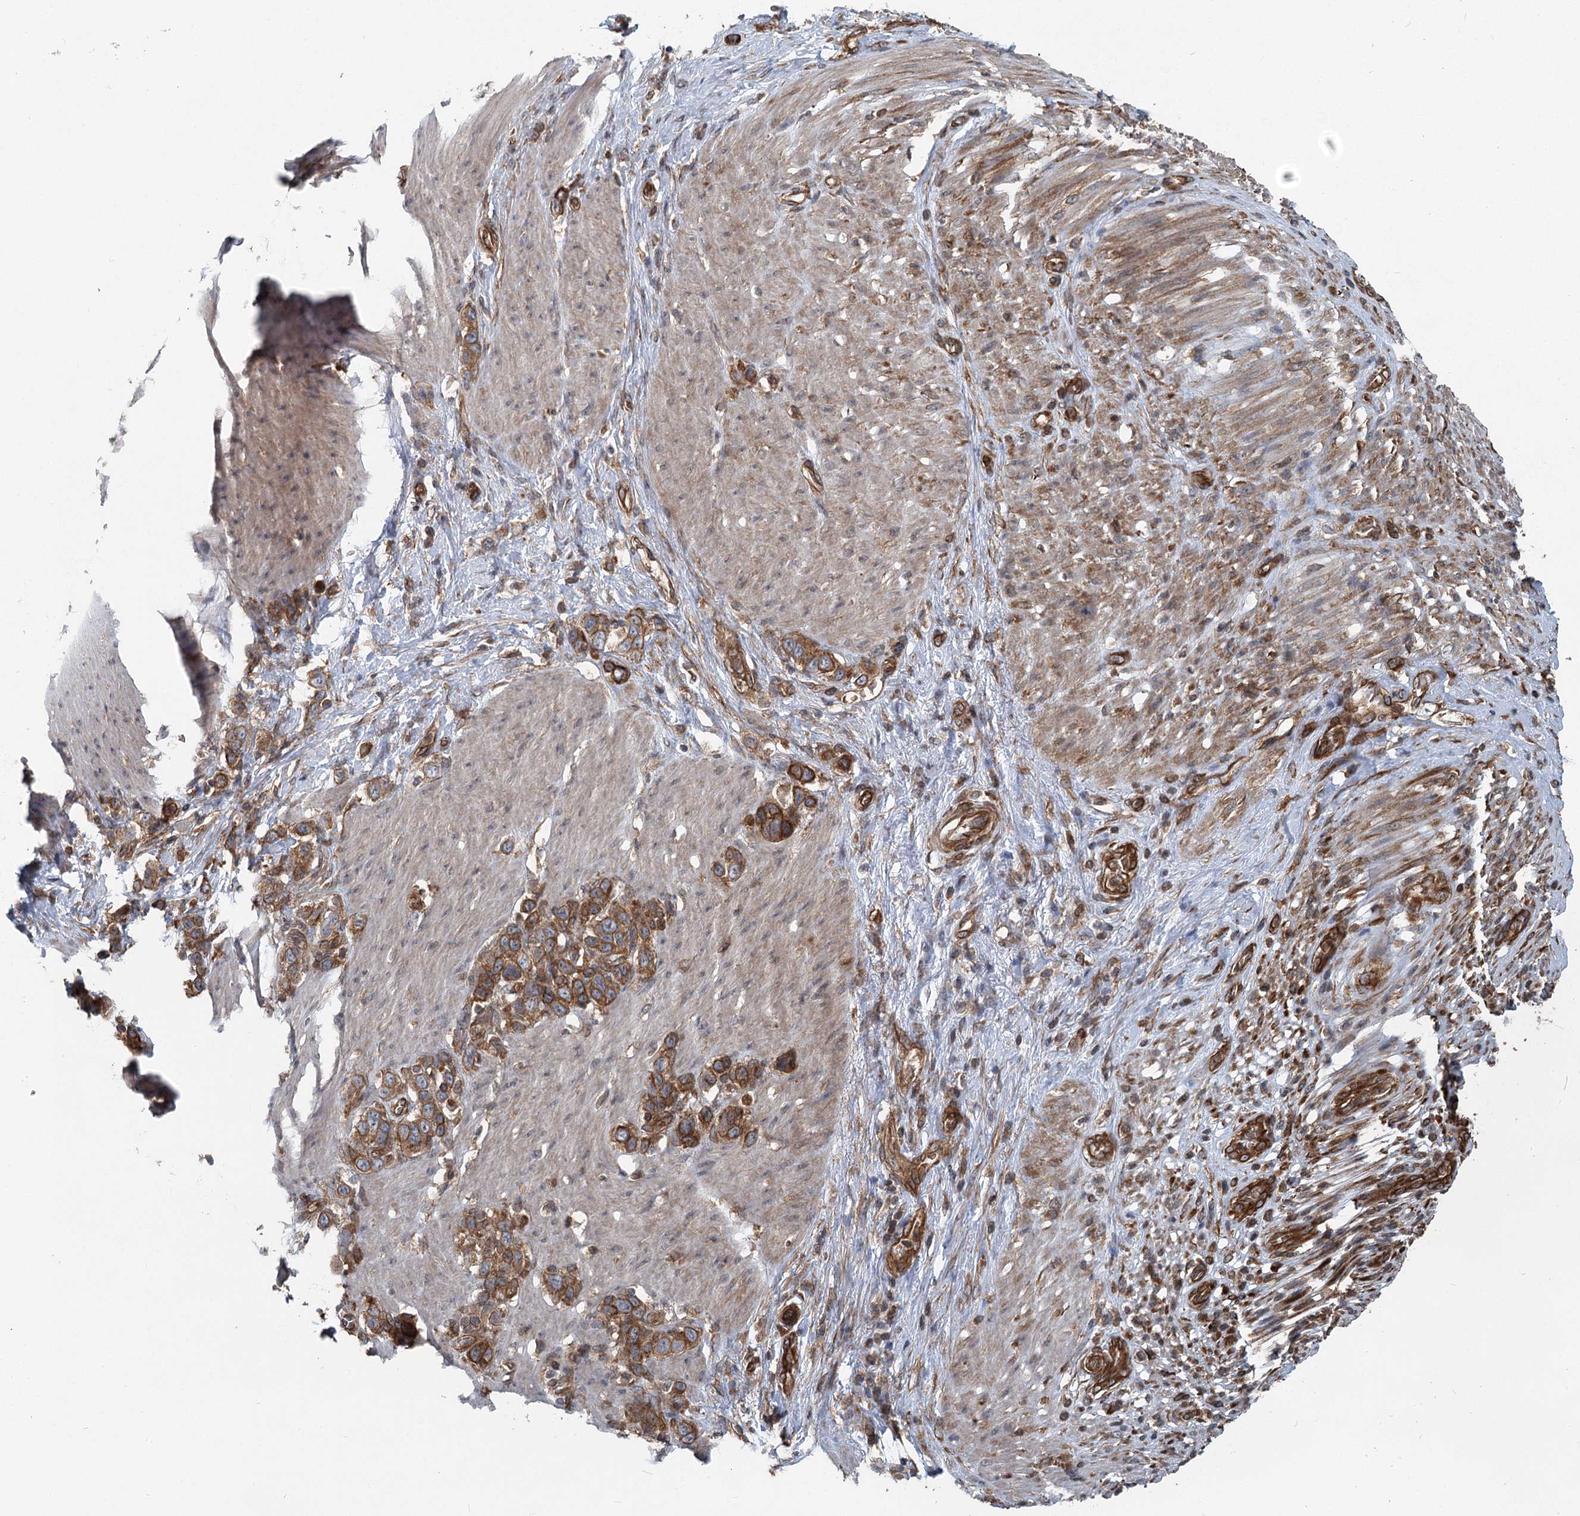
{"staining": {"intensity": "strong", "quantity": ">75%", "location": "cytoplasmic/membranous"}, "tissue": "stomach cancer", "cell_type": "Tumor cells", "image_type": "cancer", "snomed": [{"axis": "morphology", "description": "Adenocarcinoma, NOS"}, {"axis": "morphology", "description": "Adenocarcinoma, High grade"}, {"axis": "topography", "description": "Stomach, upper"}, {"axis": "topography", "description": "Stomach, lower"}], "caption": "Stomach cancer was stained to show a protein in brown. There is high levels of strong cytoplasmic/membranous staining in approximately >75% of tumor cells.", "gene": "IQSEC1", "patient": {"sex": "female", "age": 65}}